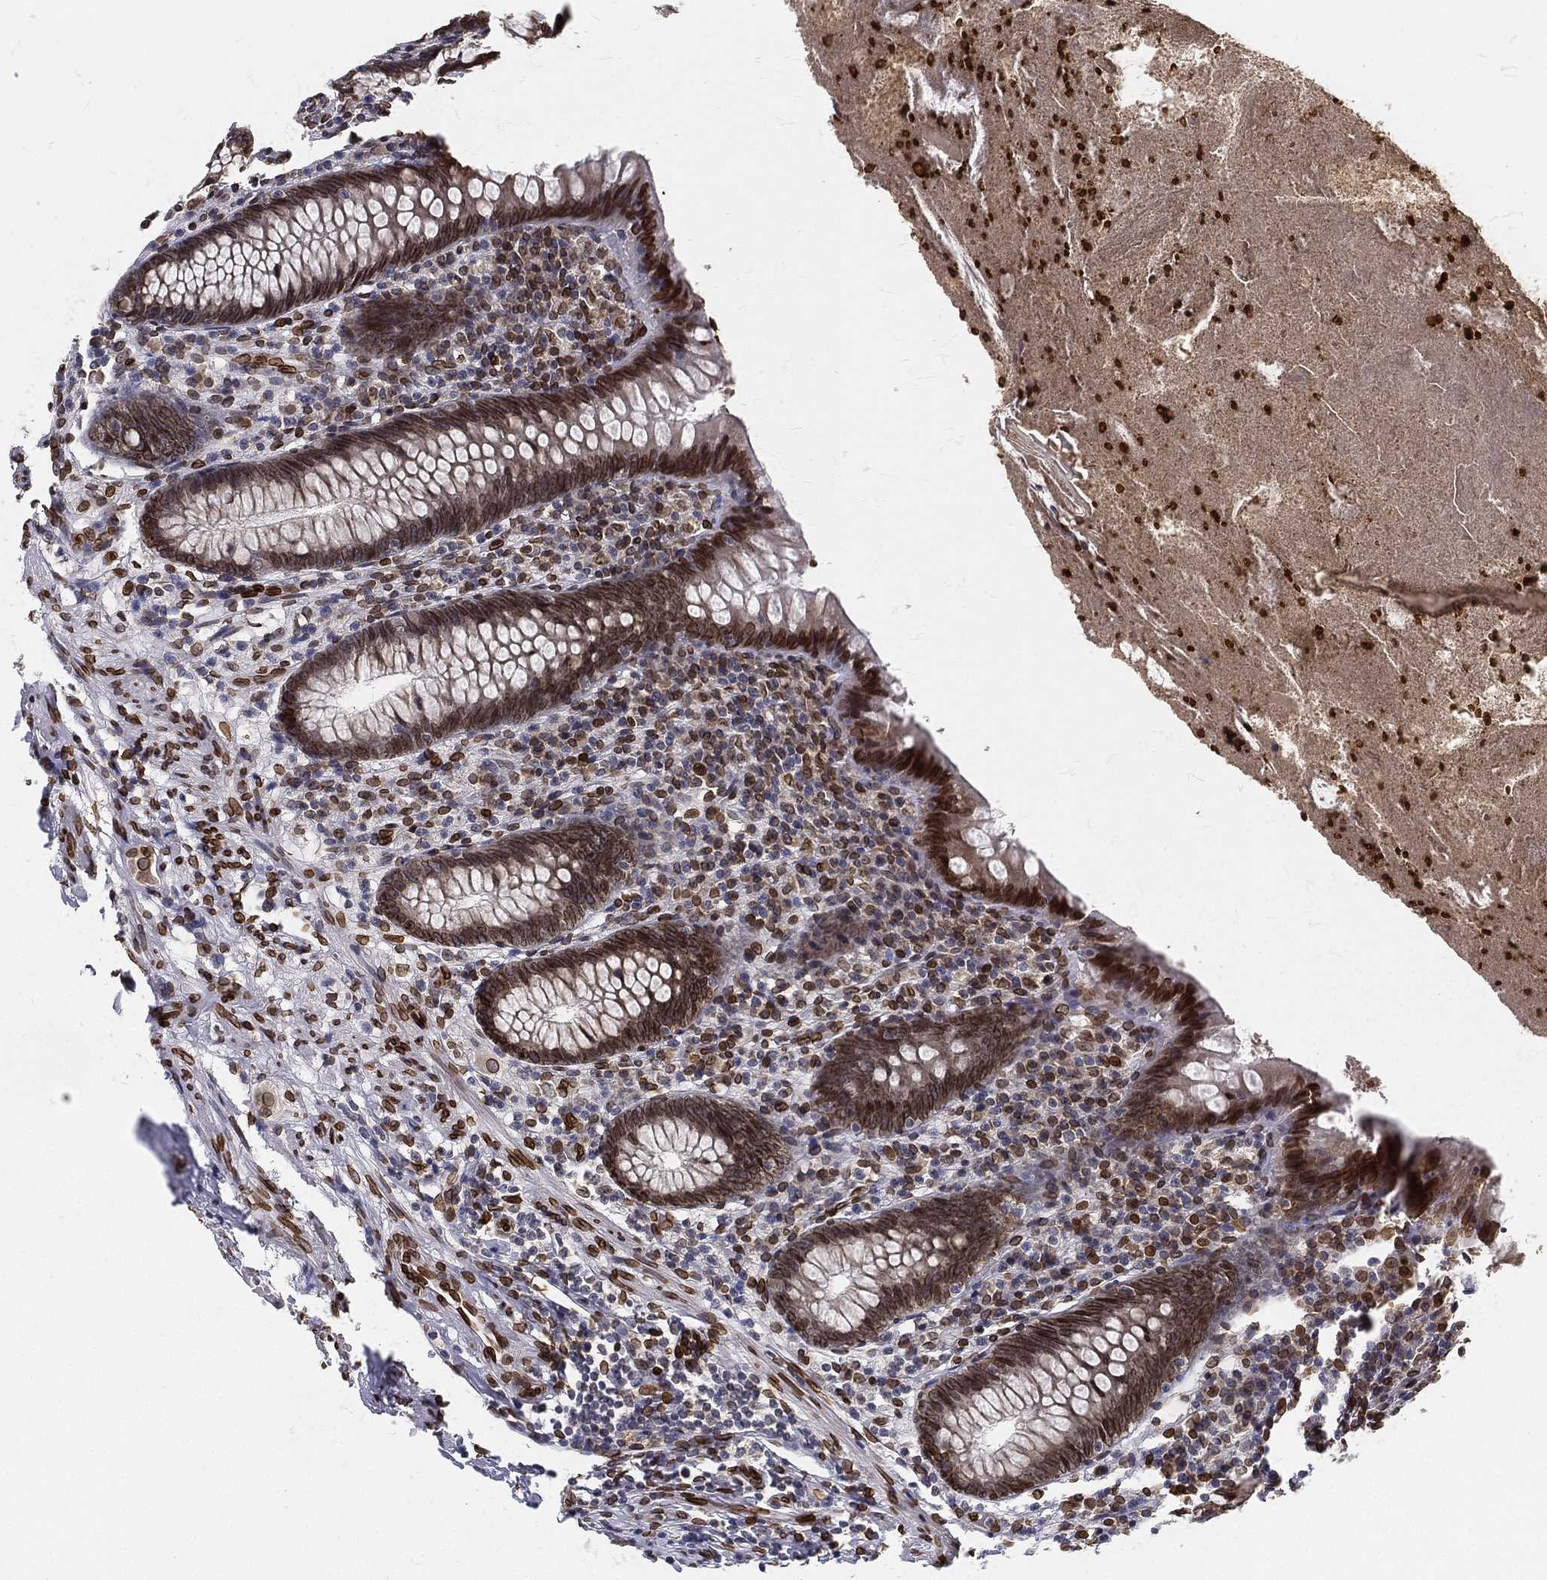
{"staining": {"intensity": "strong", "quantity": ">75%", "location": "cytoplasmic/membranous,nuclear"}, "tissue": "appendix", "cell_type": "Glandular cells", "image_type": "normal", "snomed": [{"axis": "morphology", "description": "Normal tissue, NOS"}, {"axis": "topography", "description": "Appendix"}], "caption": "IHC of benign human appendix exhibits high levels of strong cytoplasmic/membranous,nuclear staining in about >75% of glandular cells. (DAB (3,3'-diaminobenzidine) IHC with brightfield microscopy, high magnification).", "gene": "PALB2", "patient": {"sex": "male", "age": 47}}